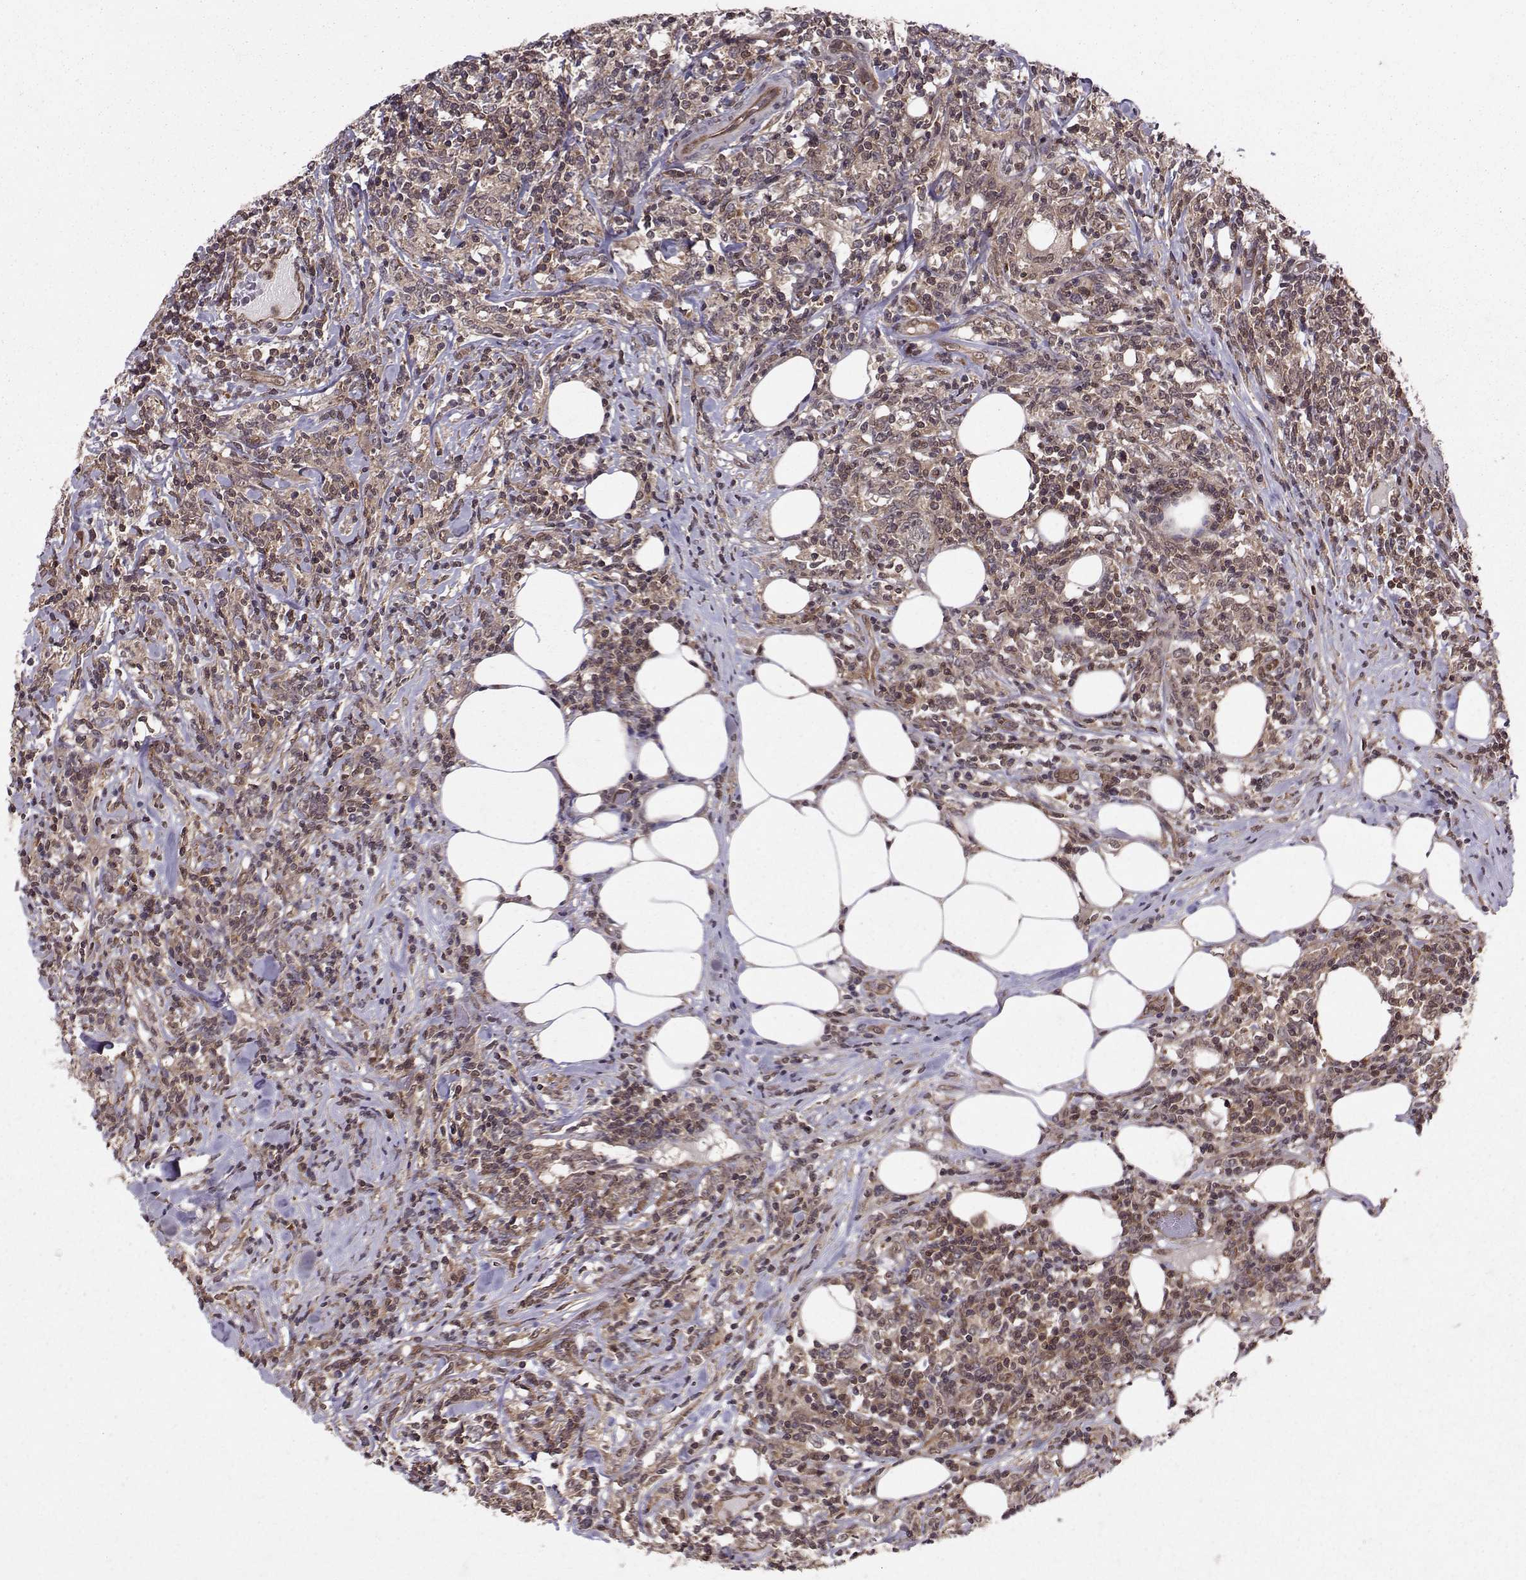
{"staining": {"intensity": "weak", "quantity": ">75%", "location": "cytoplasmic/membranous"}, "tissue": "lymphoma", "cell_type": "Tumor cells", "image_type": "cancer", "snomed": [{"axis": "morphology", "description": "Malignant lymphoma, non-Hodgkin's type, High grade"}, {"axis": "topography", "description": "Lymph node"}], "caption": "This micrograph displays immunohistochemistry staining of human malignant lymphoma, non-Hodgkin's type (high-grade), with low weak cytoplasmic/membranous staining in approximately >75% of tumor cells.", "gene": "PPP2R2A", "patient": {"sex": "female", "age": 84}}